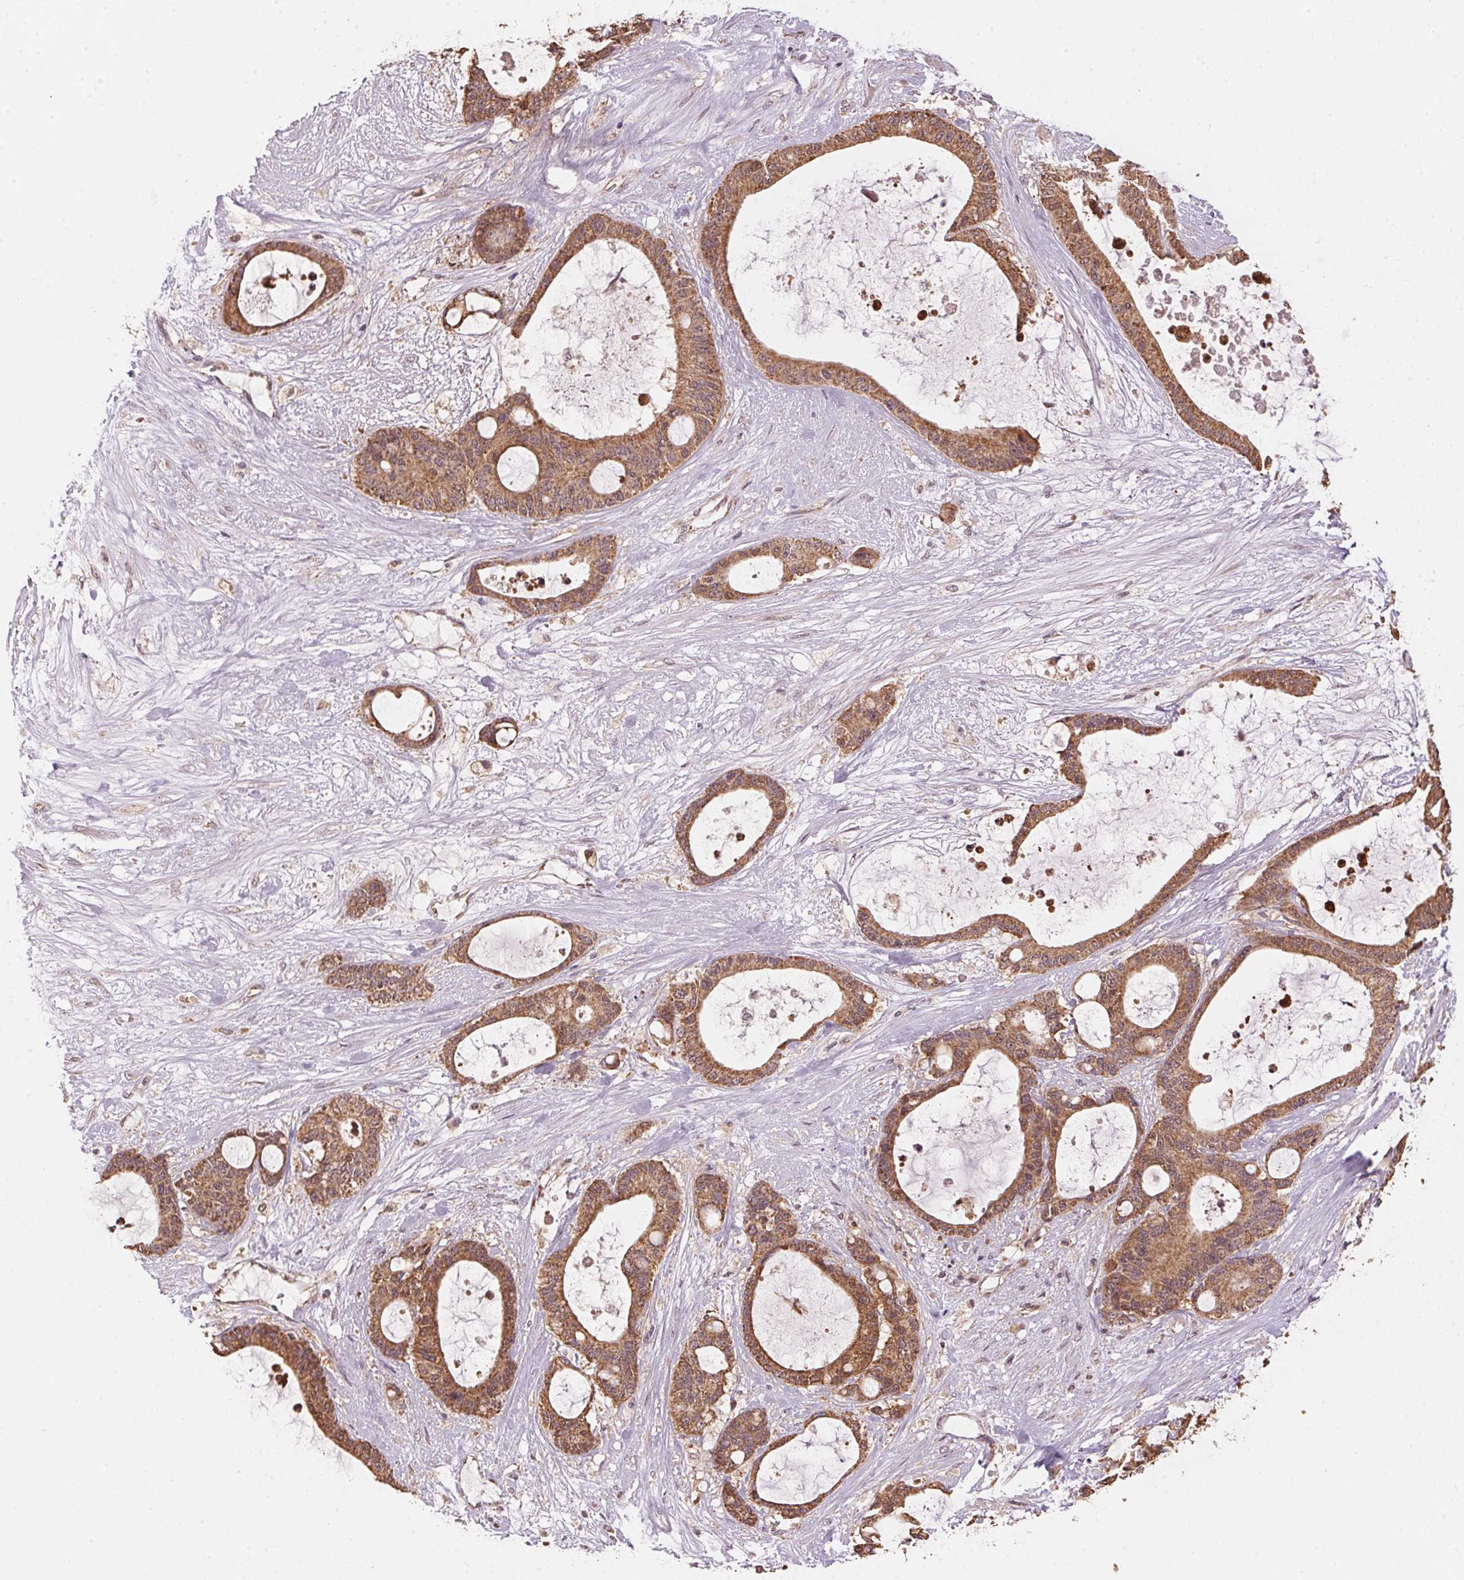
{"staining": {"intensity": "strong", "quantity": ">75%", "location": "cytoplasmic/membranous"}, "tissue": "liver cancer", "cell_type": "Tumor cells", "image_type": "cancer", "snomed": [{"axis": "morphology", "description": "Normal tissue, NOS"}, {"axis": "morphology", "description": "Cholangiocarcinoma"}, {"axis": "topography", "description": "Liver"}, {"axis": "topography", "description": "Peripheral nerve tissue"}], "caption": "IHC image of human liver cholangiocarcinoma stained for a protein (brown), which demonstrates high levels of strong cytoplasmic/membranous staining in approximately >75% of tumor cells.", "gene": "ARHGAP6", "patient": {"sex": "female", "age": 73}}